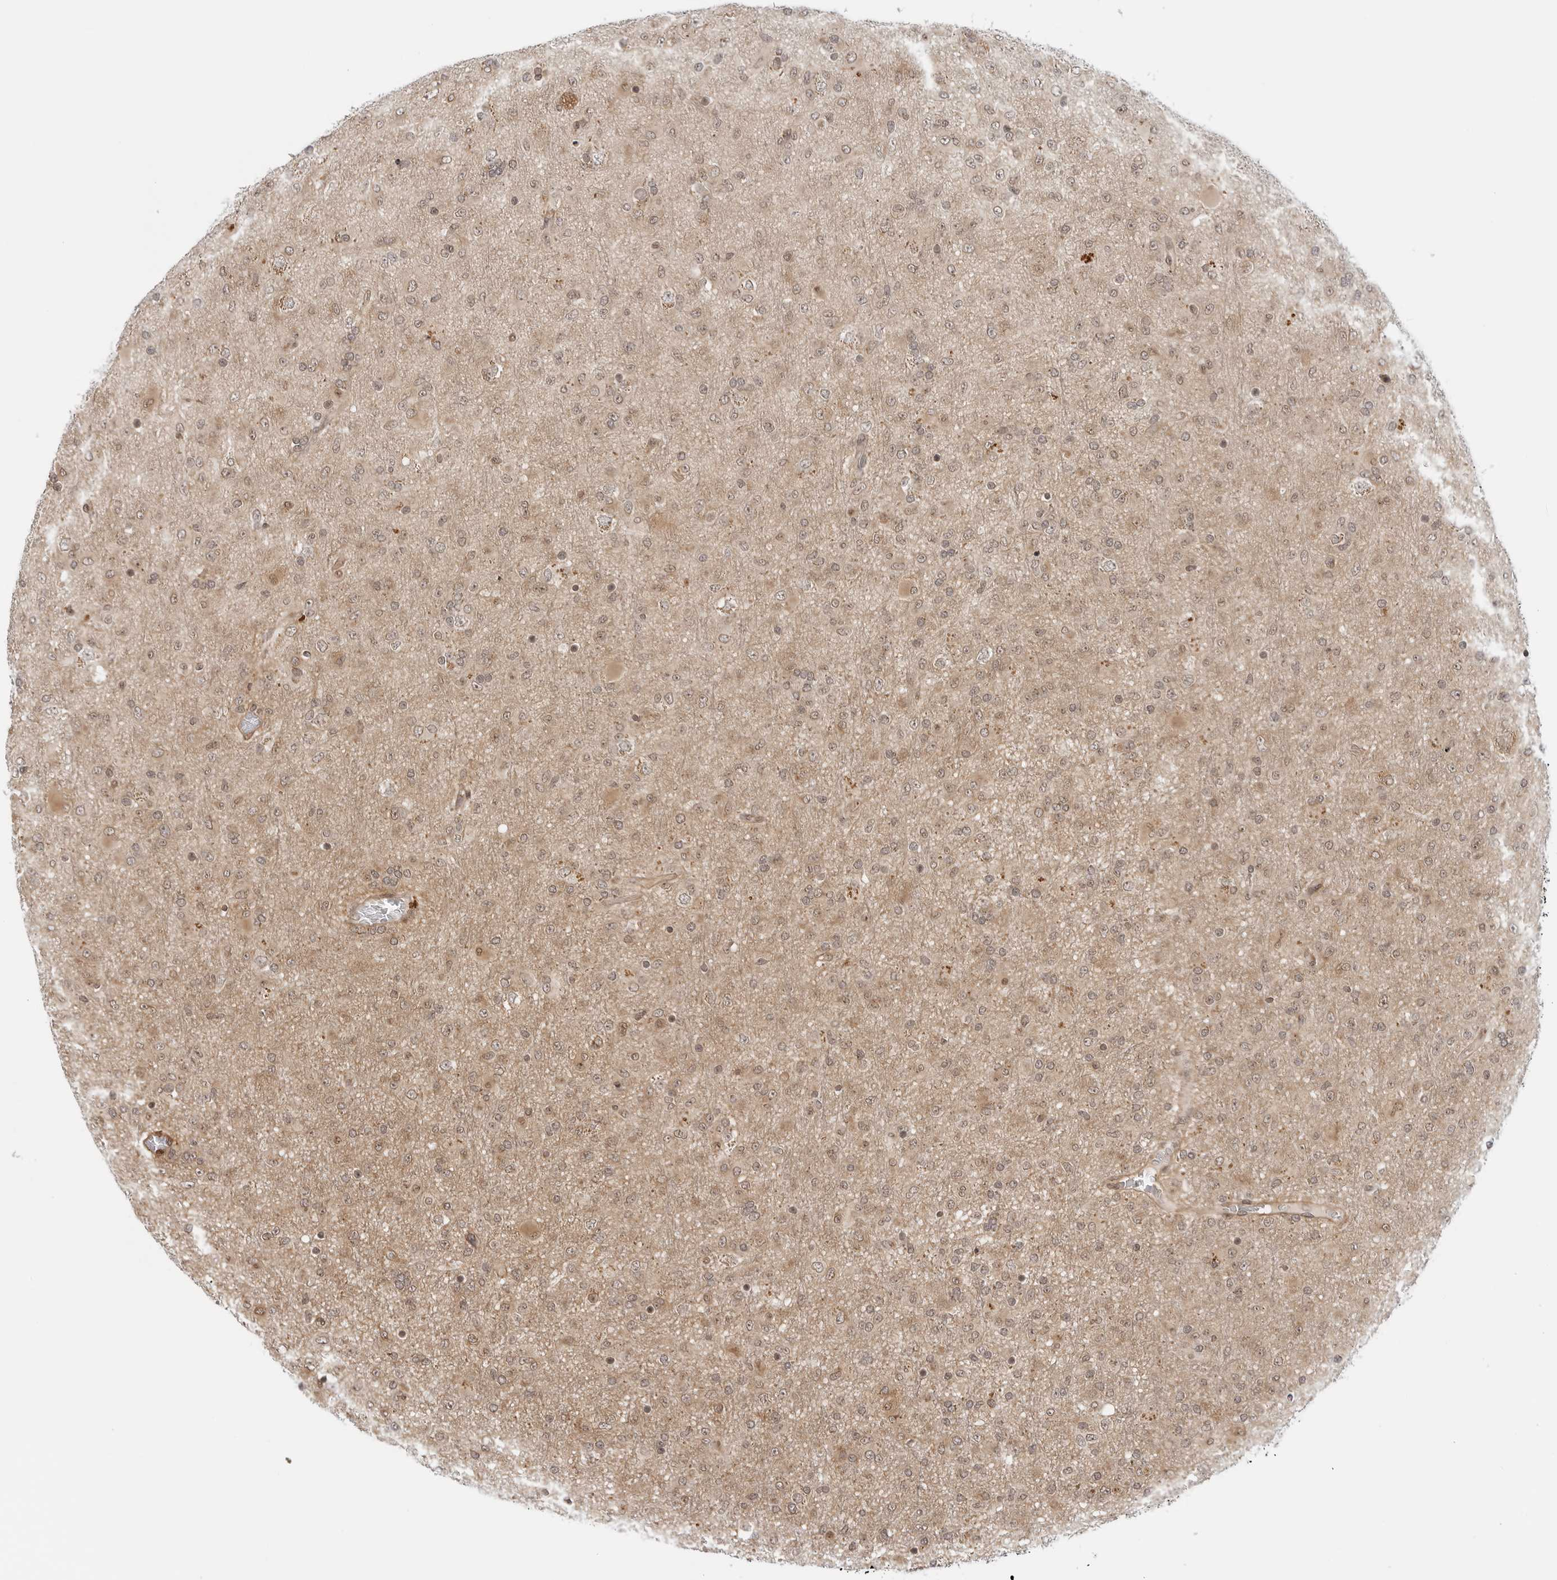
{"staining": {"intensity": "weak", "quantity": ">75%", "location": "cytoplasmic/membranous,nuclear"}, "tissue": "glioma", "cell_type": "Tumor cells", "image_type": "cancer", "snomed": [{"axis": "morphology", "description": "Glioma, malignant, Low grade"}, {"axis": "topography", "description": "Brain"}], "caption": "Glioma stained with a protein marker reveals weak staining in tumor cells.", "gene": "TIPRL", "patient": {"sex": "male", "age": 65}}